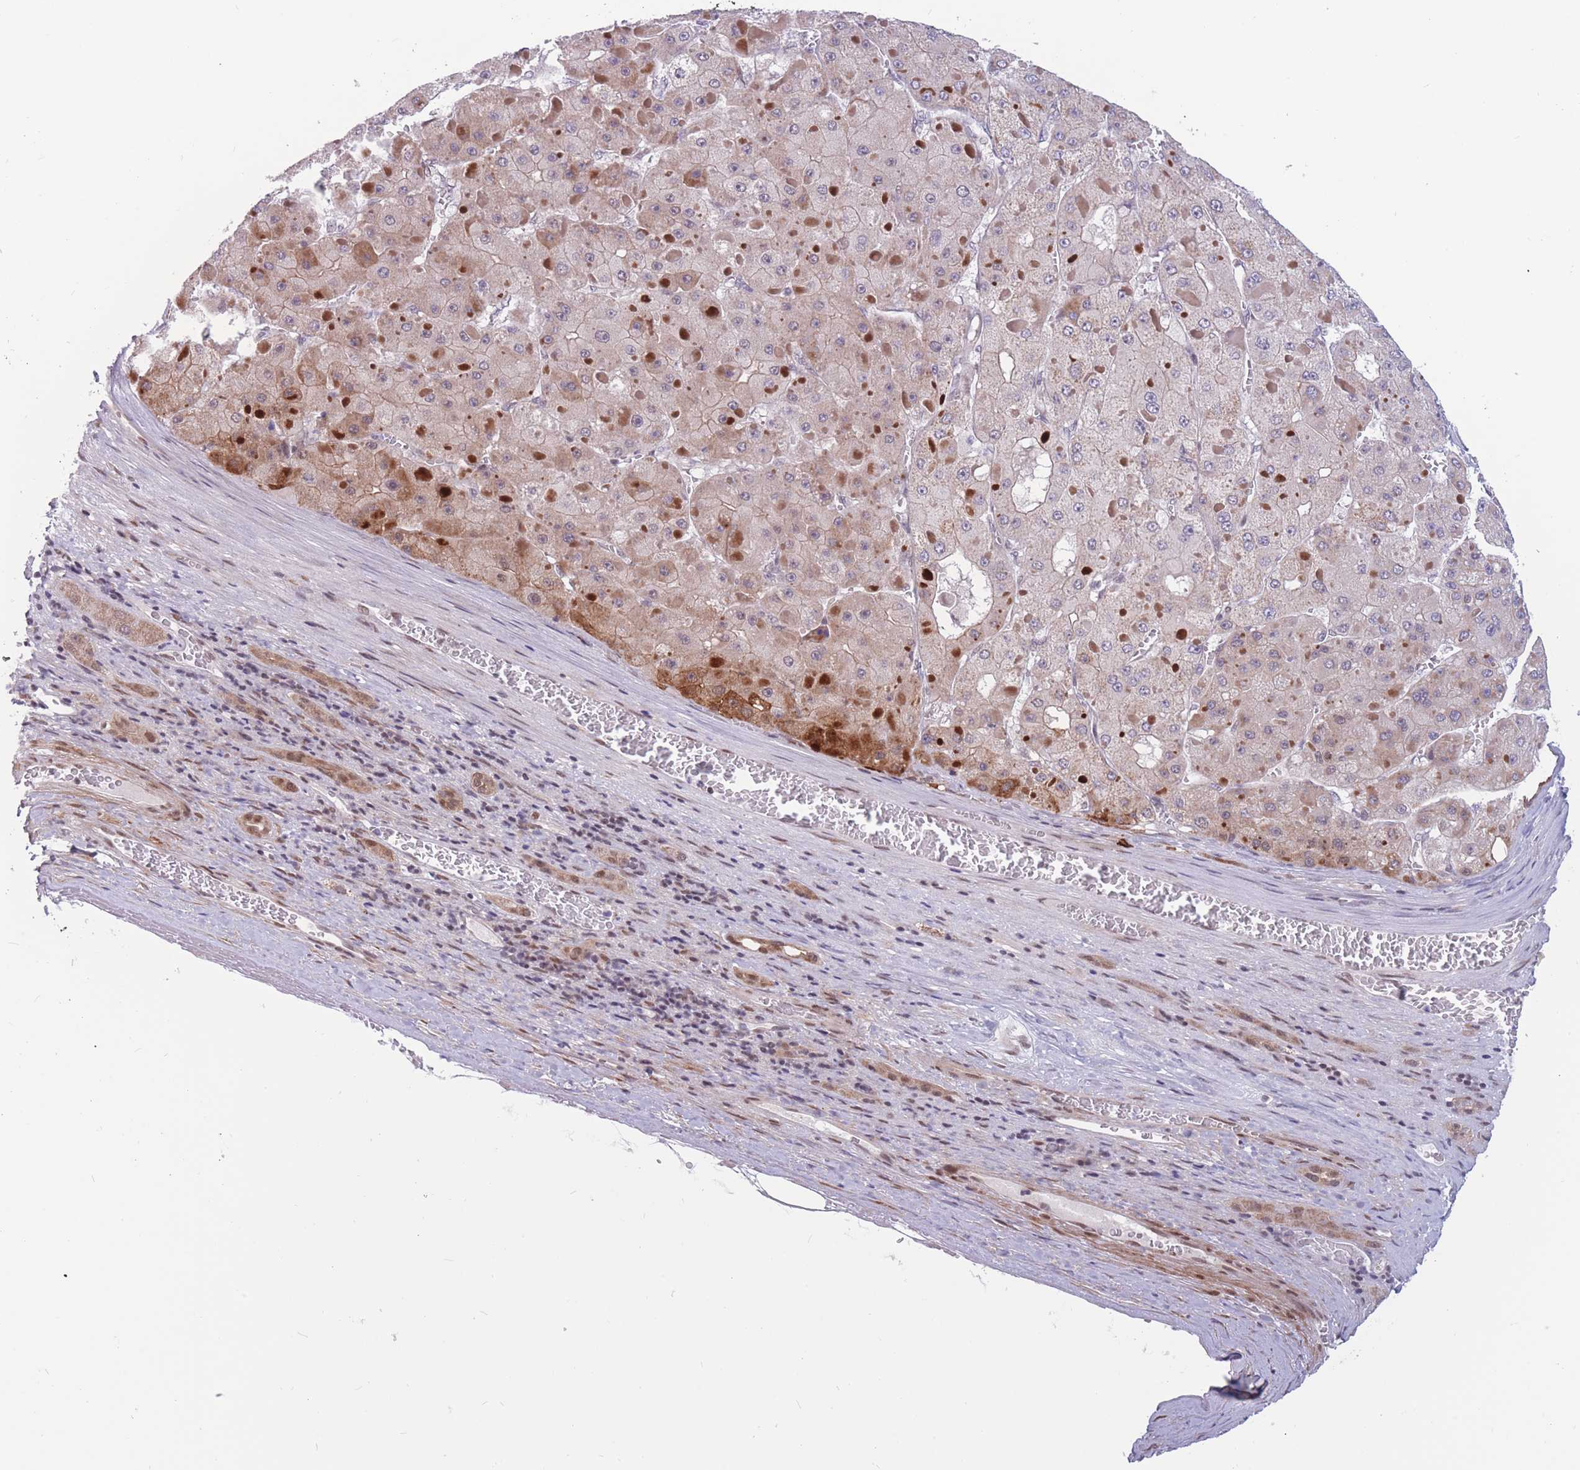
{"staining": {"intensity": "negative", "quantity": "none", "location": "none"}, "tissue": "liver cancer", "cell_type": "Tumor cells", "image_type": "cancer", "snomed": [{"axis": "morphology", "description": "Carcinoma, Hepatocellular, NOS"}, {"axis": "topography", "description": "Liver"}], "caption": "Human liver hepatocellular carcinoma stained for a protein using immunohistochemistry (IHC) reveals no staining in tumor cells.", "gene": "BCL9L", "patient": {"sex": "female", "age": 73}}